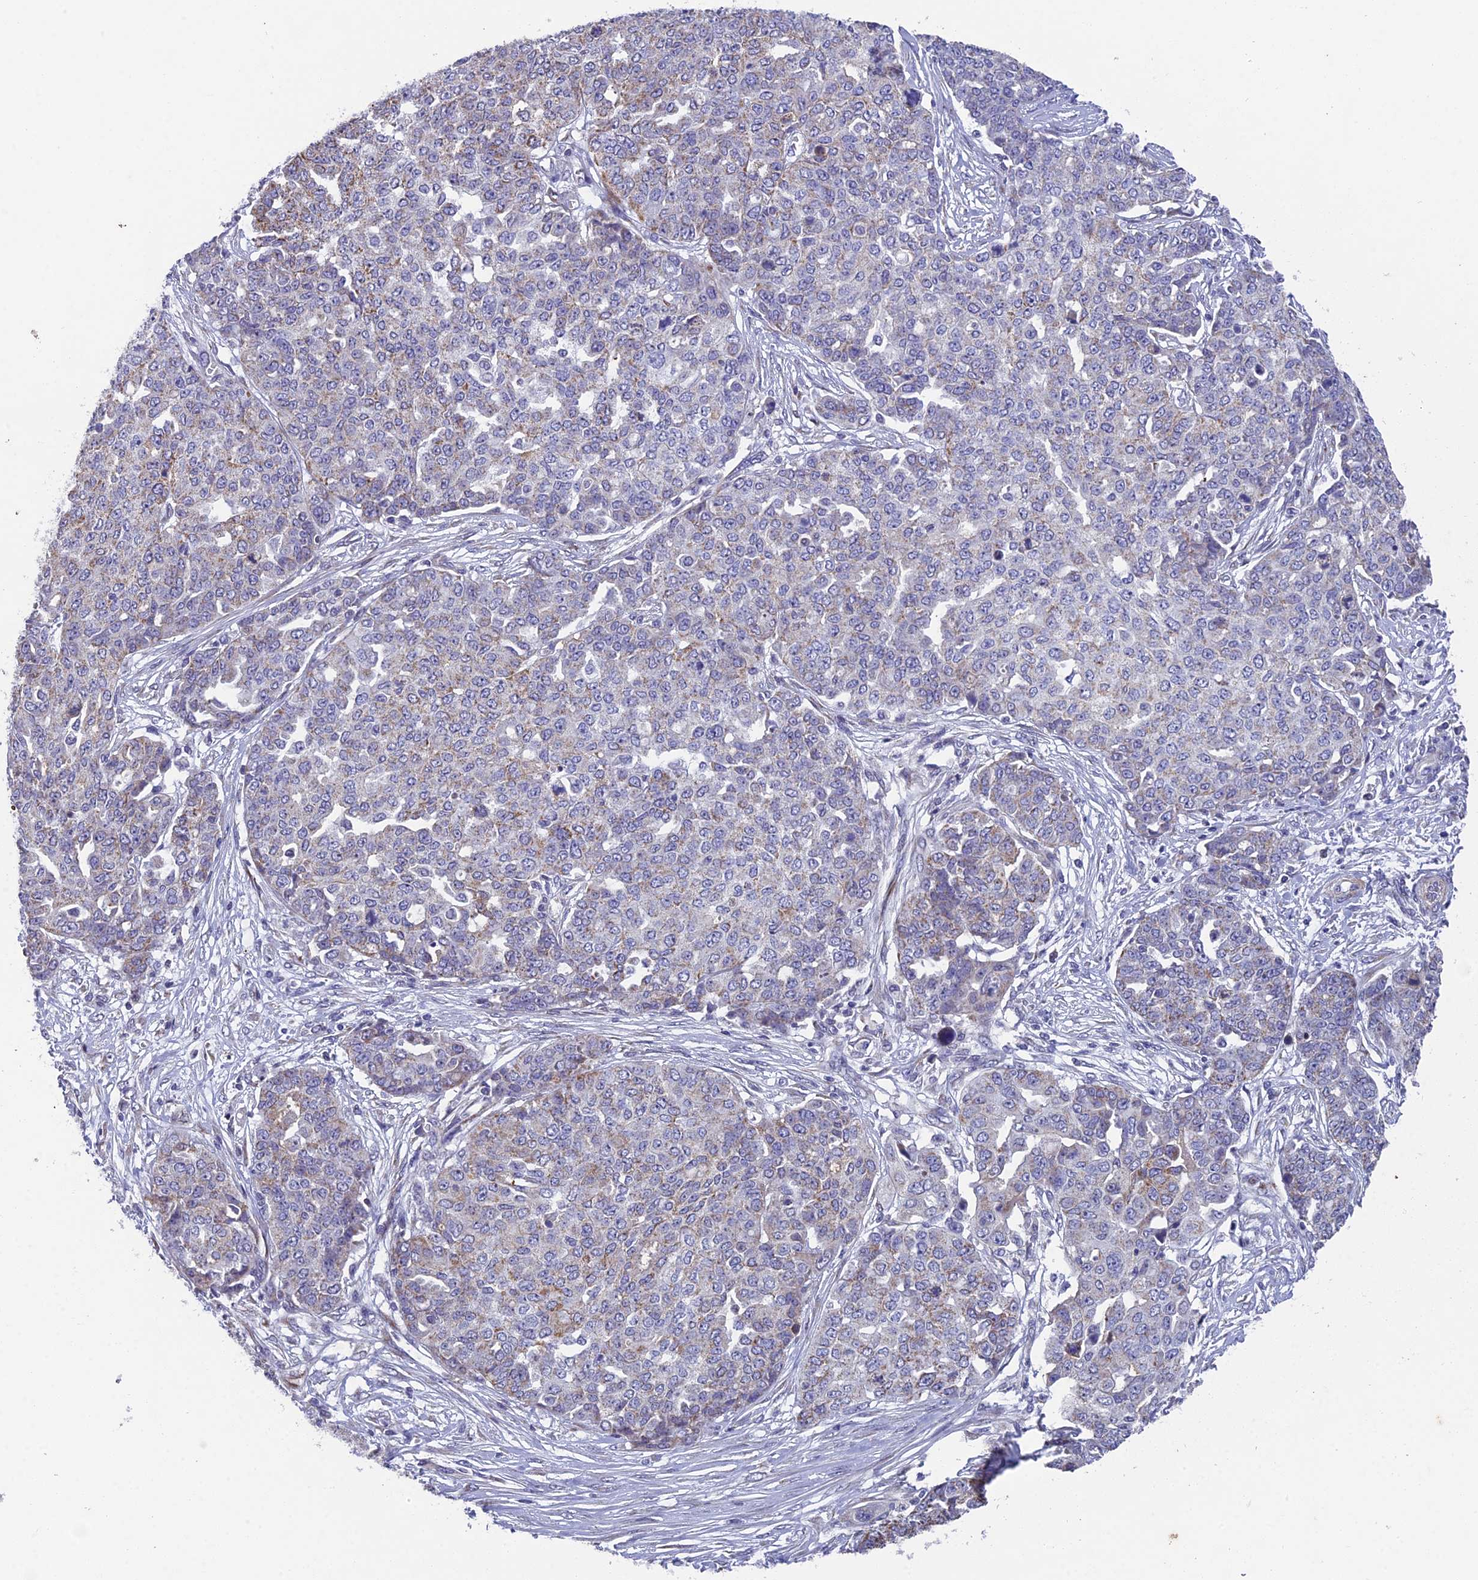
{"staining": {"intensity": "weak", "quantity": "<25%", "location": "cytoplasmic/membranous"}, "tissue": "ovarian cancer", "cell_type": "Tumor cells", "image_type": "cancer", "snomed": [{"axis": "morphology", "description": "Cystadenocarcinoma, serous, NOS"}, {"axis": "topography", "description": "Soft tissue"}, {"axis": "topography", "description": "Ovary"}], "caption": "There is no significant staining in tumor cells of ovarian cancer.", "gene": "XKR9", "patient": {"sex": "female", "age": 57}}